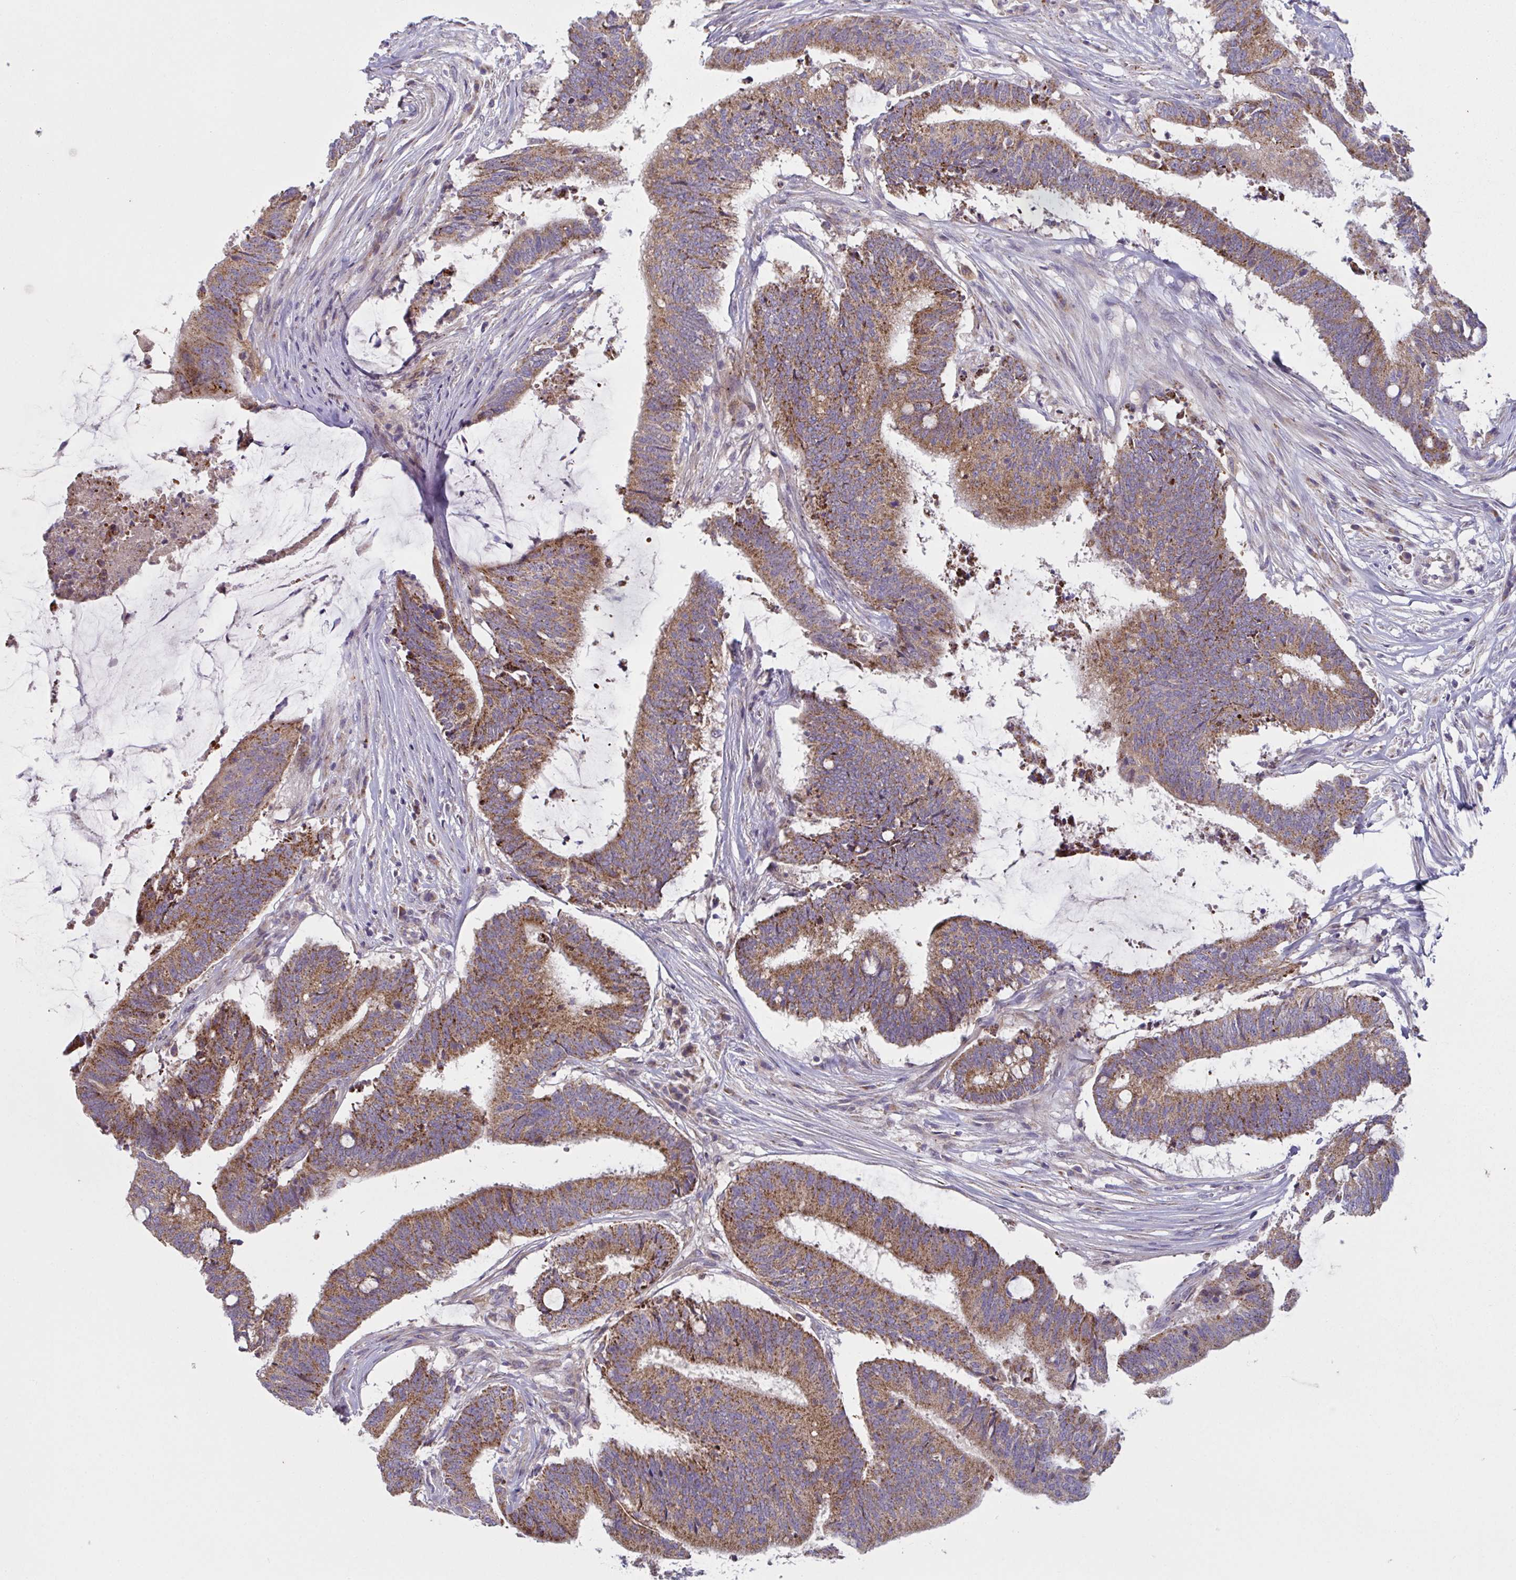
{"staining": {"intensity": "moderate", "quantity": ">75%", "location": "cytoplasmic/membranous"}, "tissue": "colorectal cancer", "cell_type": "Tumor cells", "image_type": "cancer", "snomed": [{"axis": "morphology", "description": "Adenocarcinoma, NOS"}, {"axis": "topography", "description": "Colon"}], "caption": "A brown stain highlights moderate cytoplasmic/membranous staining of a protein in adenocarcinoma (colorectal) tumor cells.", "gene": "MRPS2", "patient": {"sex": "female", "age": 43}}